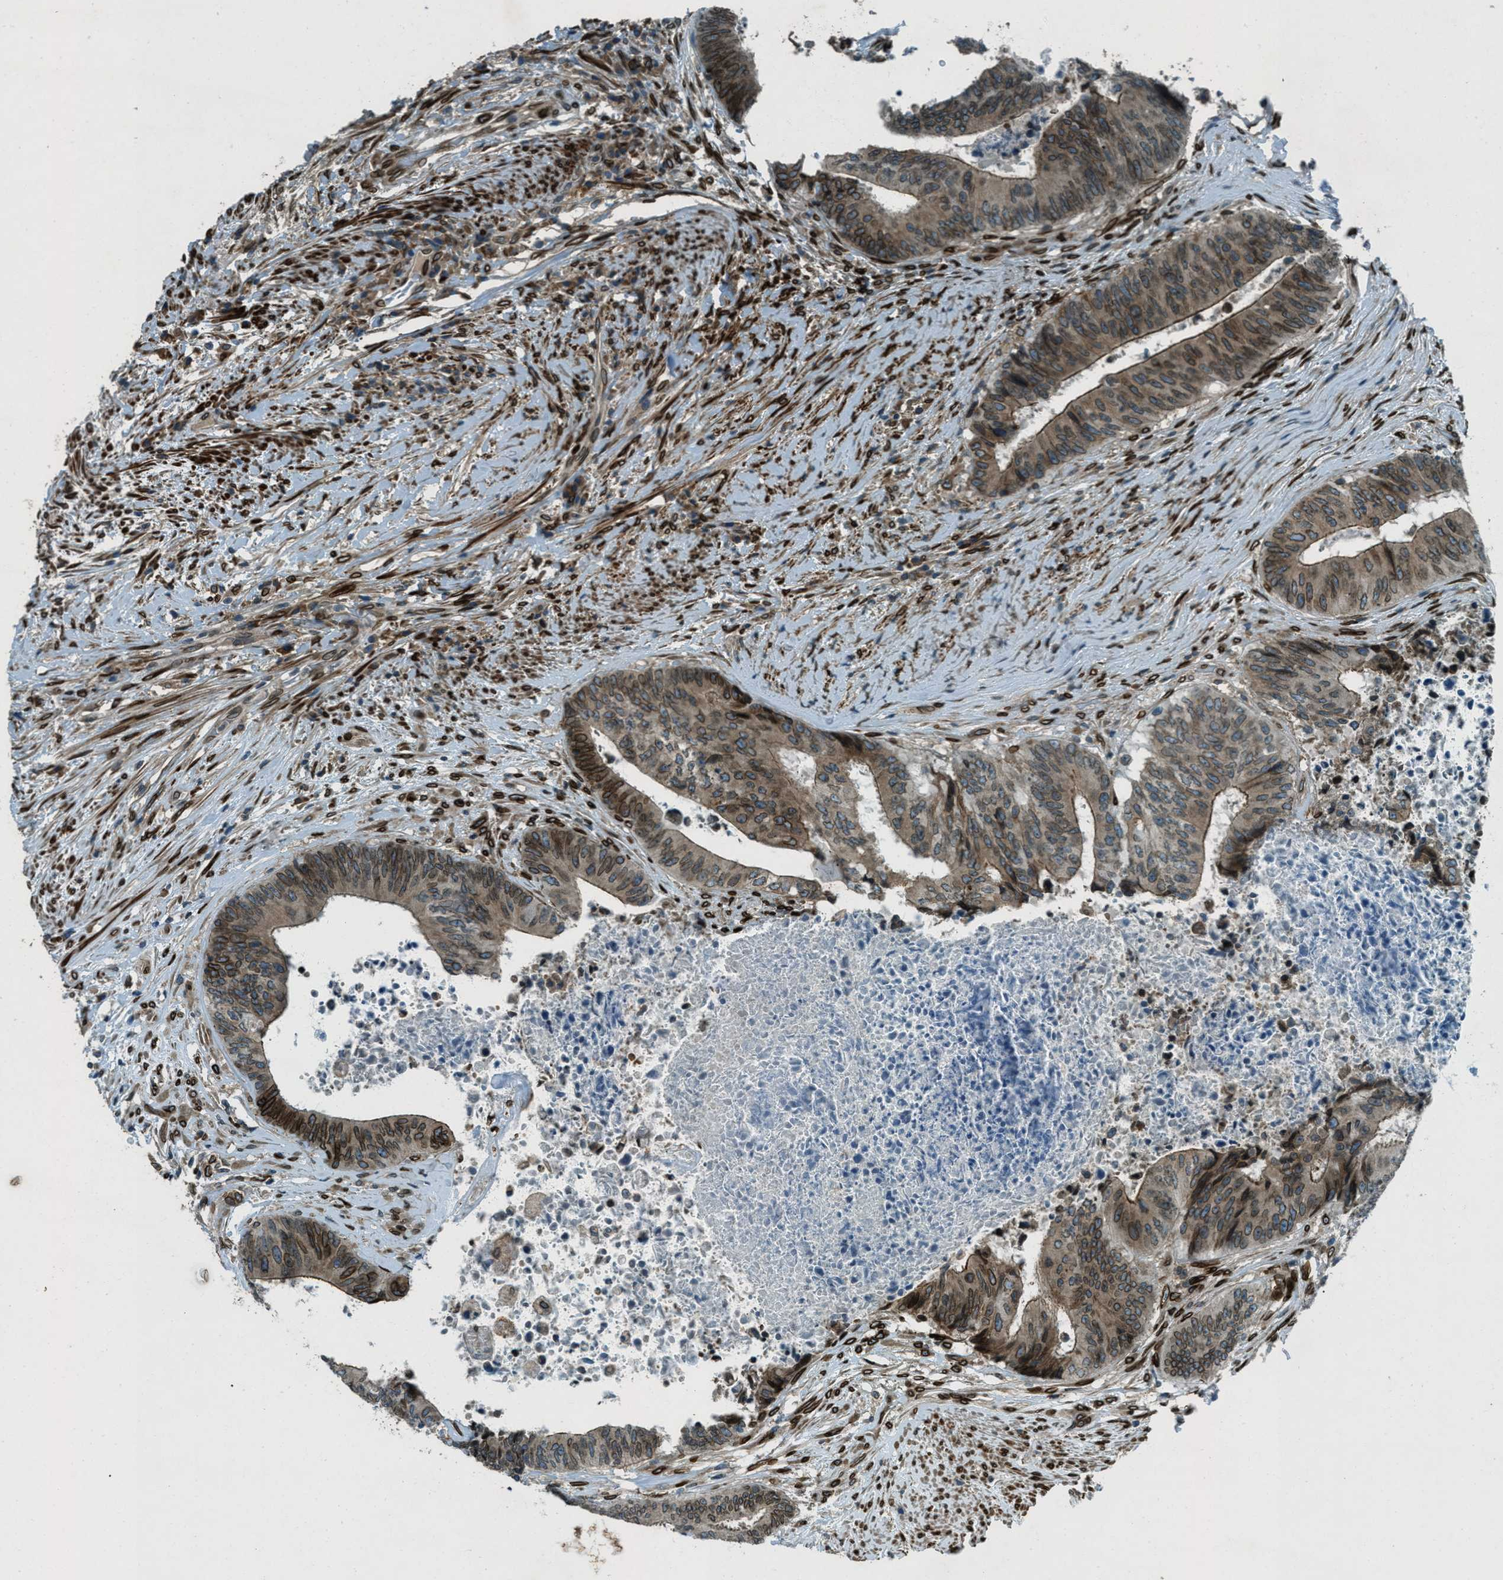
{"staining": {"intensity": "moderate", "quantity": ">75%", "location": "cytoplasmic/membranous,nuclear"}, "tissue": "colorectal cancer", "cell_type": "Tumor cells", "image_type": "cancer", "snomed": [{"axis": "morphology", "description": "Adenocarcinoma, NOS"}, {"axis": "topography", "description": "Rectum"}], "caption": "Protein staining of adenocarcinoma (colorectal) tissue reveals moderate cytoplasmic/membranous and nuclear positivity in approximately >75% of tumor cells.", "gene": "LEMD2", "patient": {"sex": "male", "age": 72}}